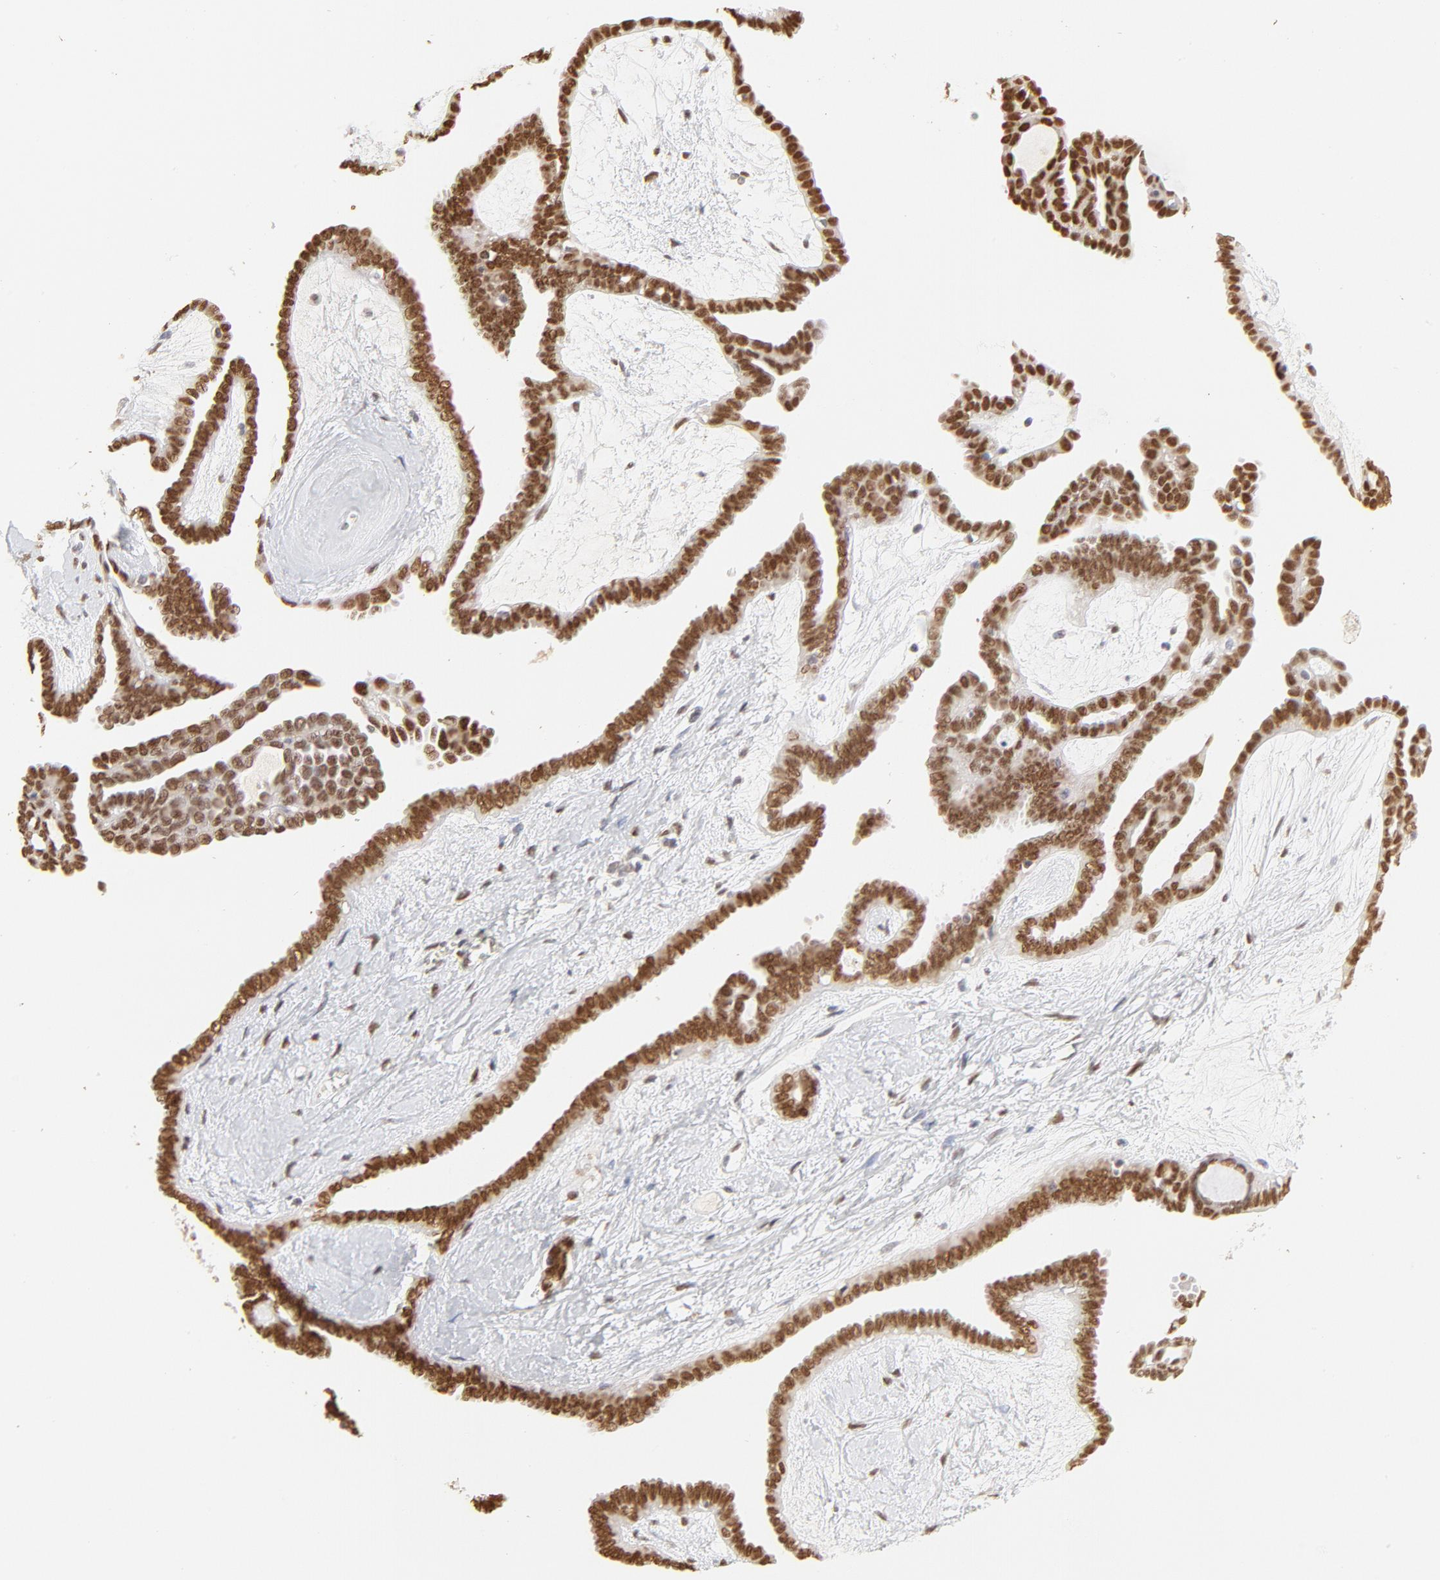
{"staining": {"intensity": "moderate", "quantity": ">75%", "location": "nuclear"}, "tissue": "ovarian cancer", "cell_type": "Tumor cells", "image_type": "cancer", "snomed": [{"axis": "morphology", "description": "Cystadenocarcinoma, serous, NOS"}, {"axis": "topography", "description": "Ovary"}], "caption": "Immunohistochemical staining of serous cystadenocarcinoma (ovarian) demonstrates moderate nuclear protein staining in approximately >75% of tumor cells.", "gene": "PBX3", "patient": {"sex": "female", "age": 71}}